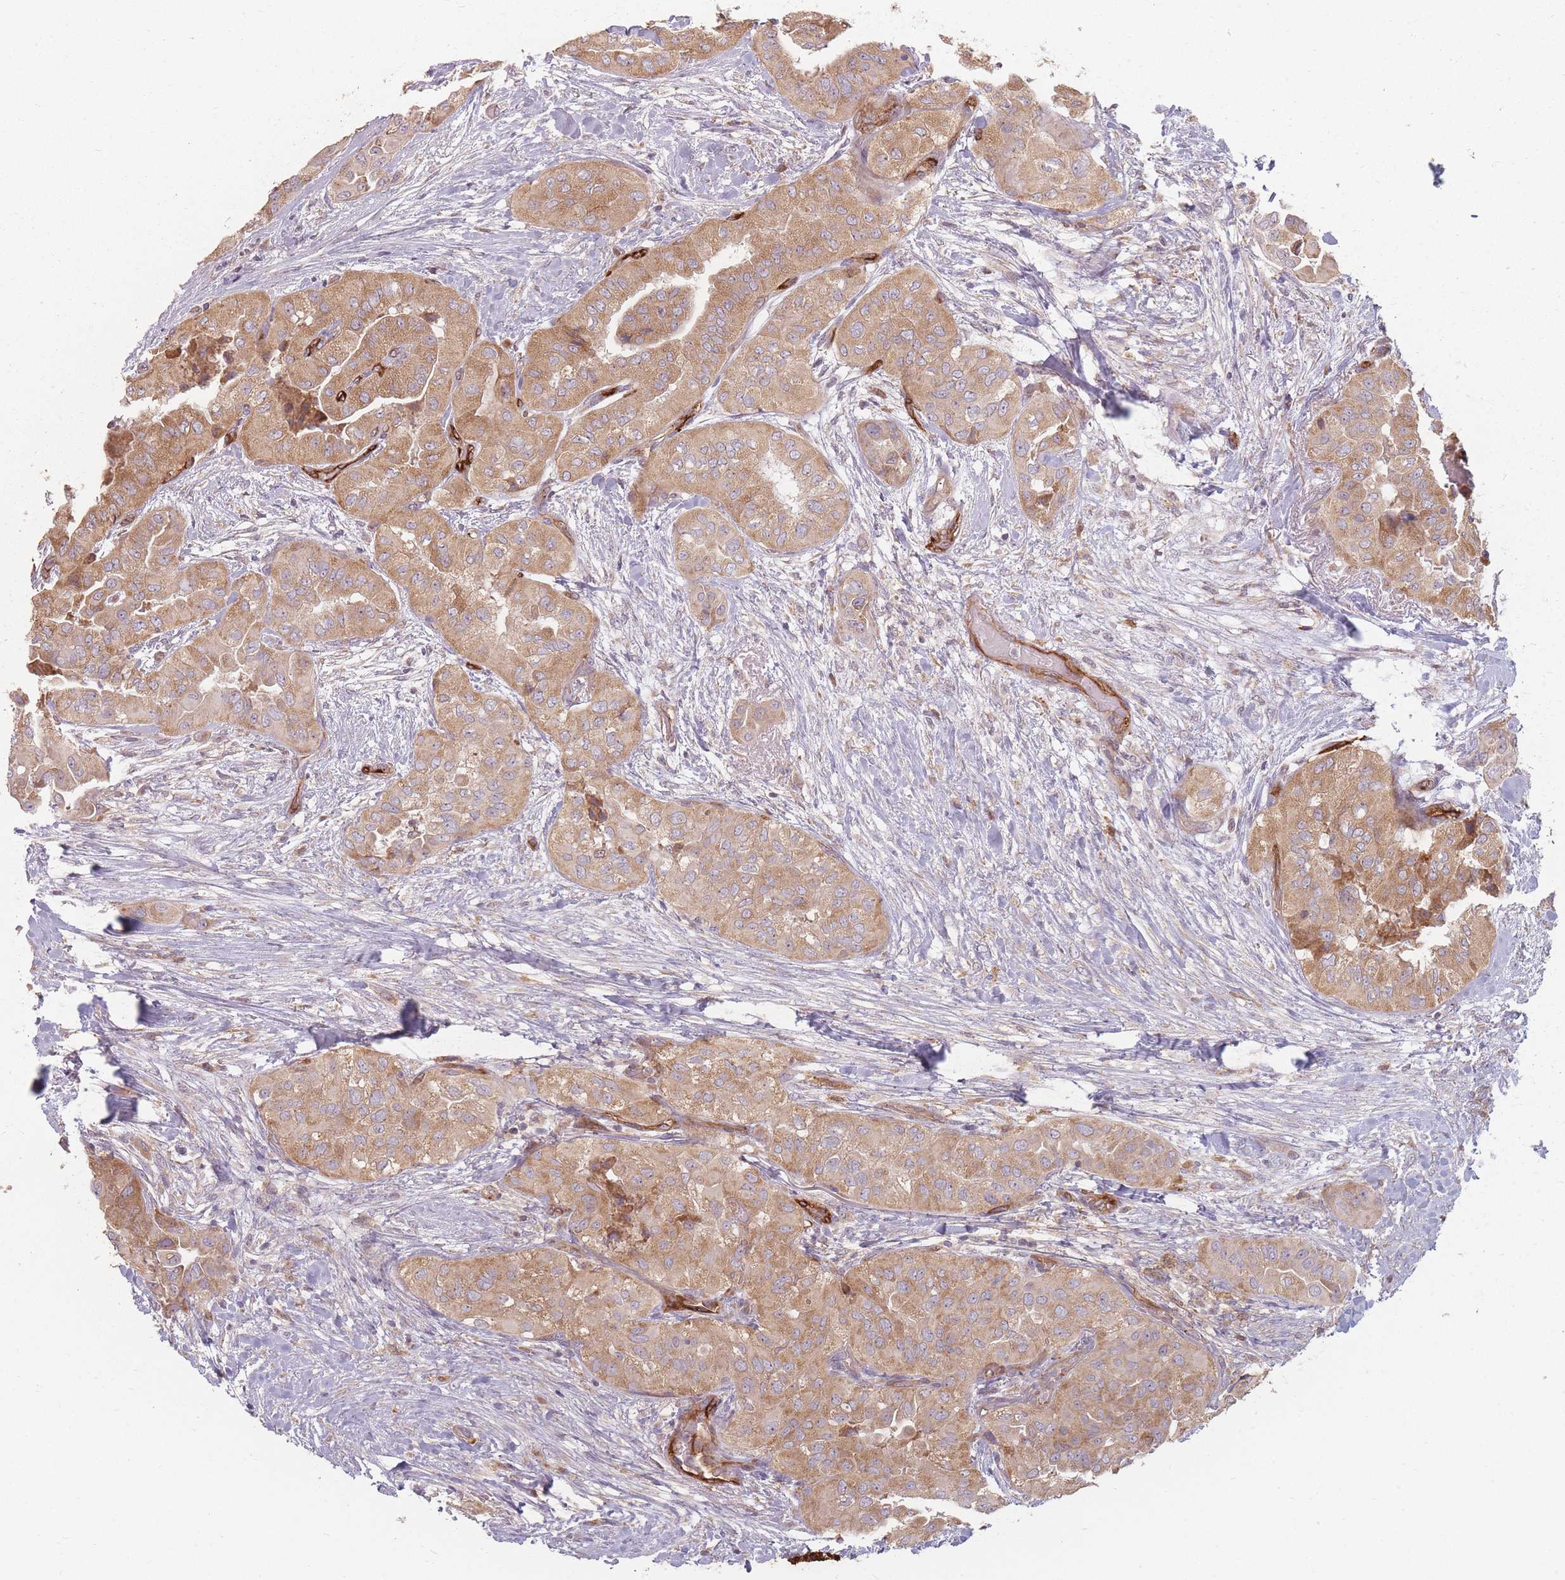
{"staining": {"intensity": "moderate", "quantity": ">75%", "location": "cytoplasmic/membranous"}, "tissue": "head and neck cancer", "cell_type": "Tumor cells", "image_type": "cancer", "snomed": [{"axis": "morphology", "description": "Adenocarcinoma, NOS"}, {"axis": "topography", "description": "Head-Neck"}], "caption": "Immunohistochemistry (IHC) histopathology image of head and neck cancer stained for a protein (brown), which demonstrates medium levels of moderate cytoplasmic/membranous positivity in approximately >75% of tumor cells.", "gene": "MRPS6", "patient": {"sex": "male", "age": 66}}